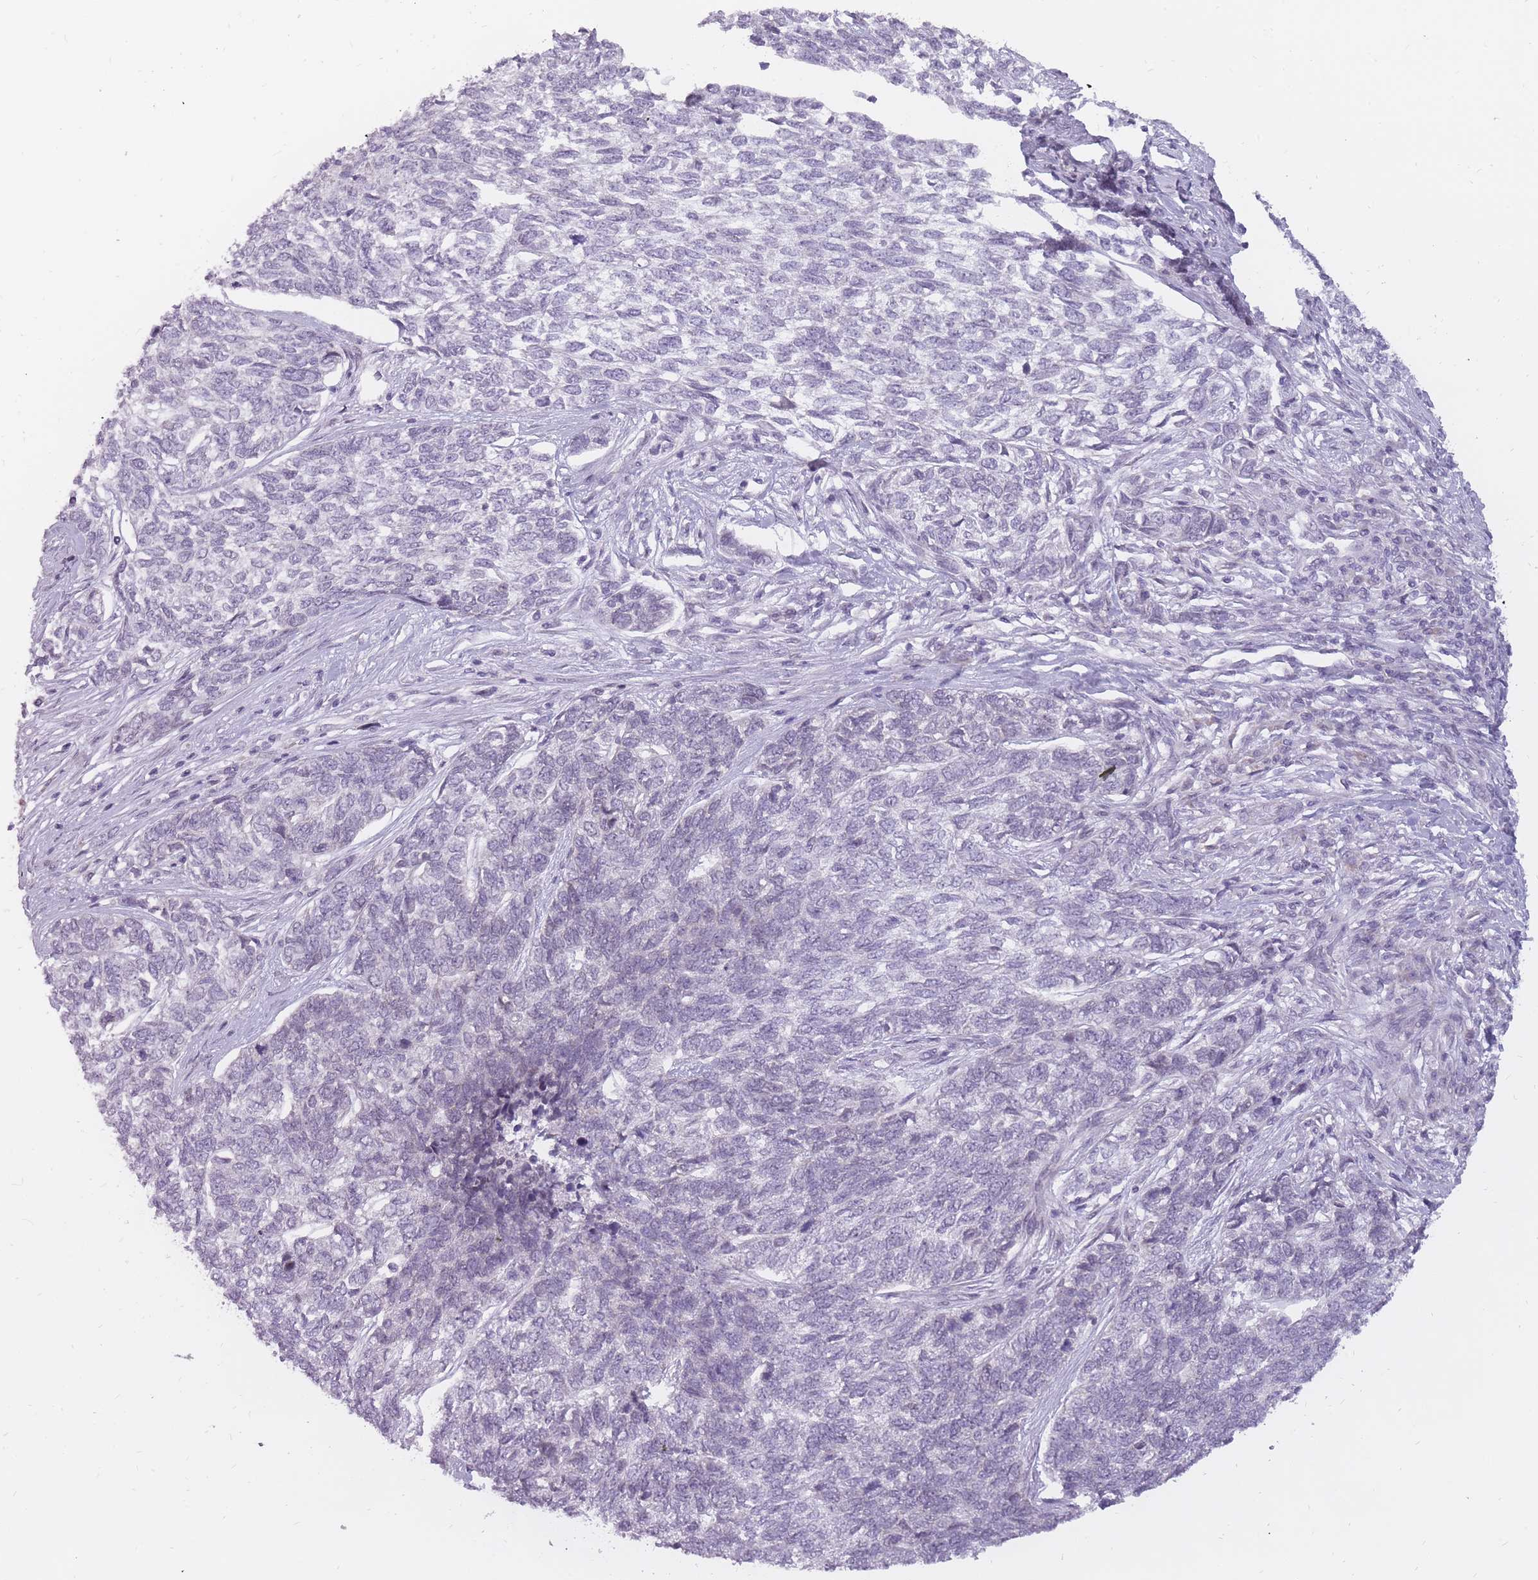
{"staining": {"intensity": "negative", "quantity": "none", "location": "none"}, "tissue": "skin cancer", "cell_type": "Tumor cells", "image_type": "cancer", "snomed": [{"axis": "morphology", "description": "Basal cell carcinoma"}, {"axis": "topography", "description": "Skin"}], "caption": "An image of human skin cancer (basal cell carcinoma) is negative for staining in tumor cells. The staining is performed using DAB (3,3'-diaminobenzidine) brown chromogen with nuclei counter-stained in using hematoxylin.", "gene": "POMZP3", "patient": {"sex": "female", "age": 65}}